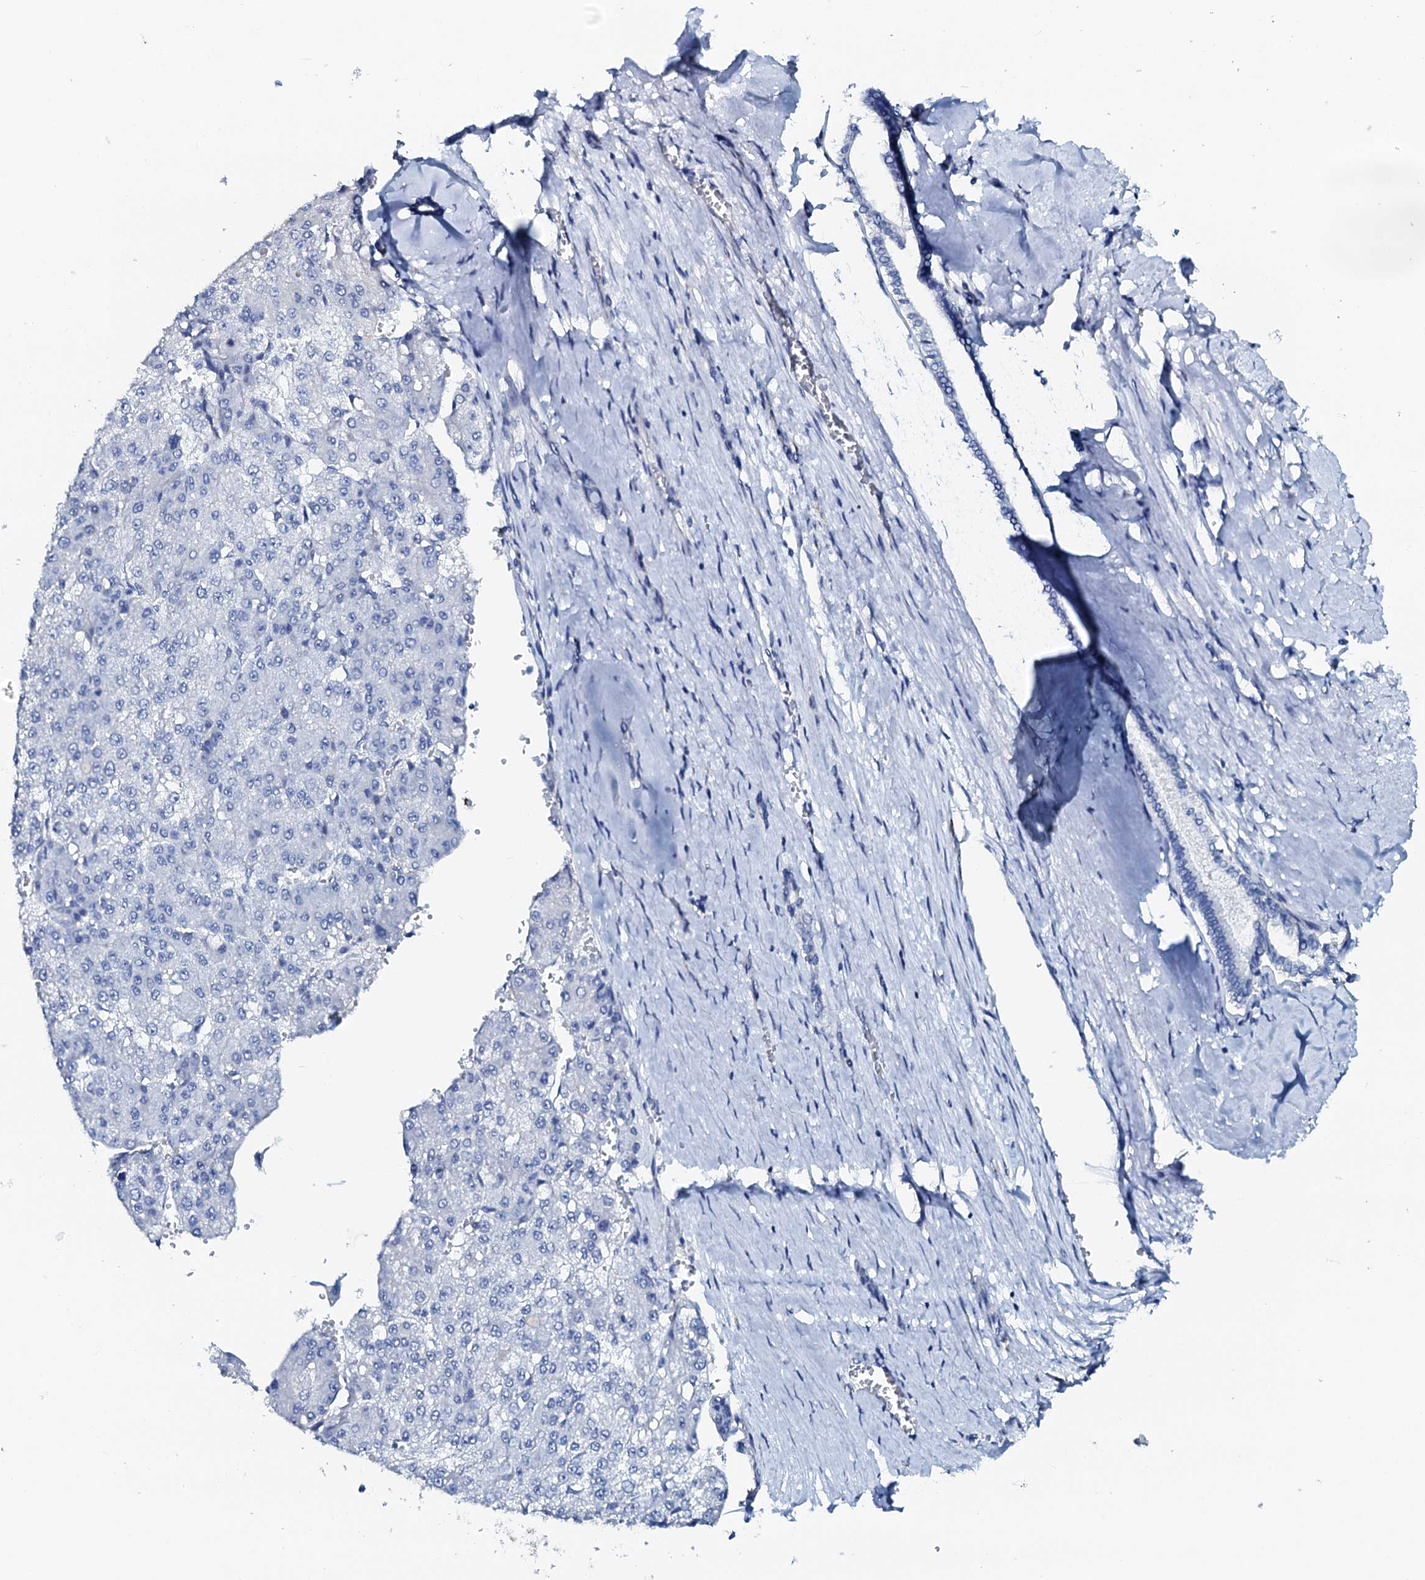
{"staining": {"intensity": "negative", "quantity": "none", "location": "none"}, "tissue": "liver cancer", "cell_type": "Tumor cells", "image_type": "cancer", "snomed": [{"axis": "morphology", "description": "Carcinoma, Hepatocellular, NOS"}, {"axis": "topography", "description": "Liver"}], "caption": "DAB (3,3'-diaminobenzidine) immunohistochemical staining of human liver cancer reveals no significant positivity in tumor cells. Nuclei are stained in blue.", "gene": "AMER2", "patient": {"sex": "female", "age": 73}}